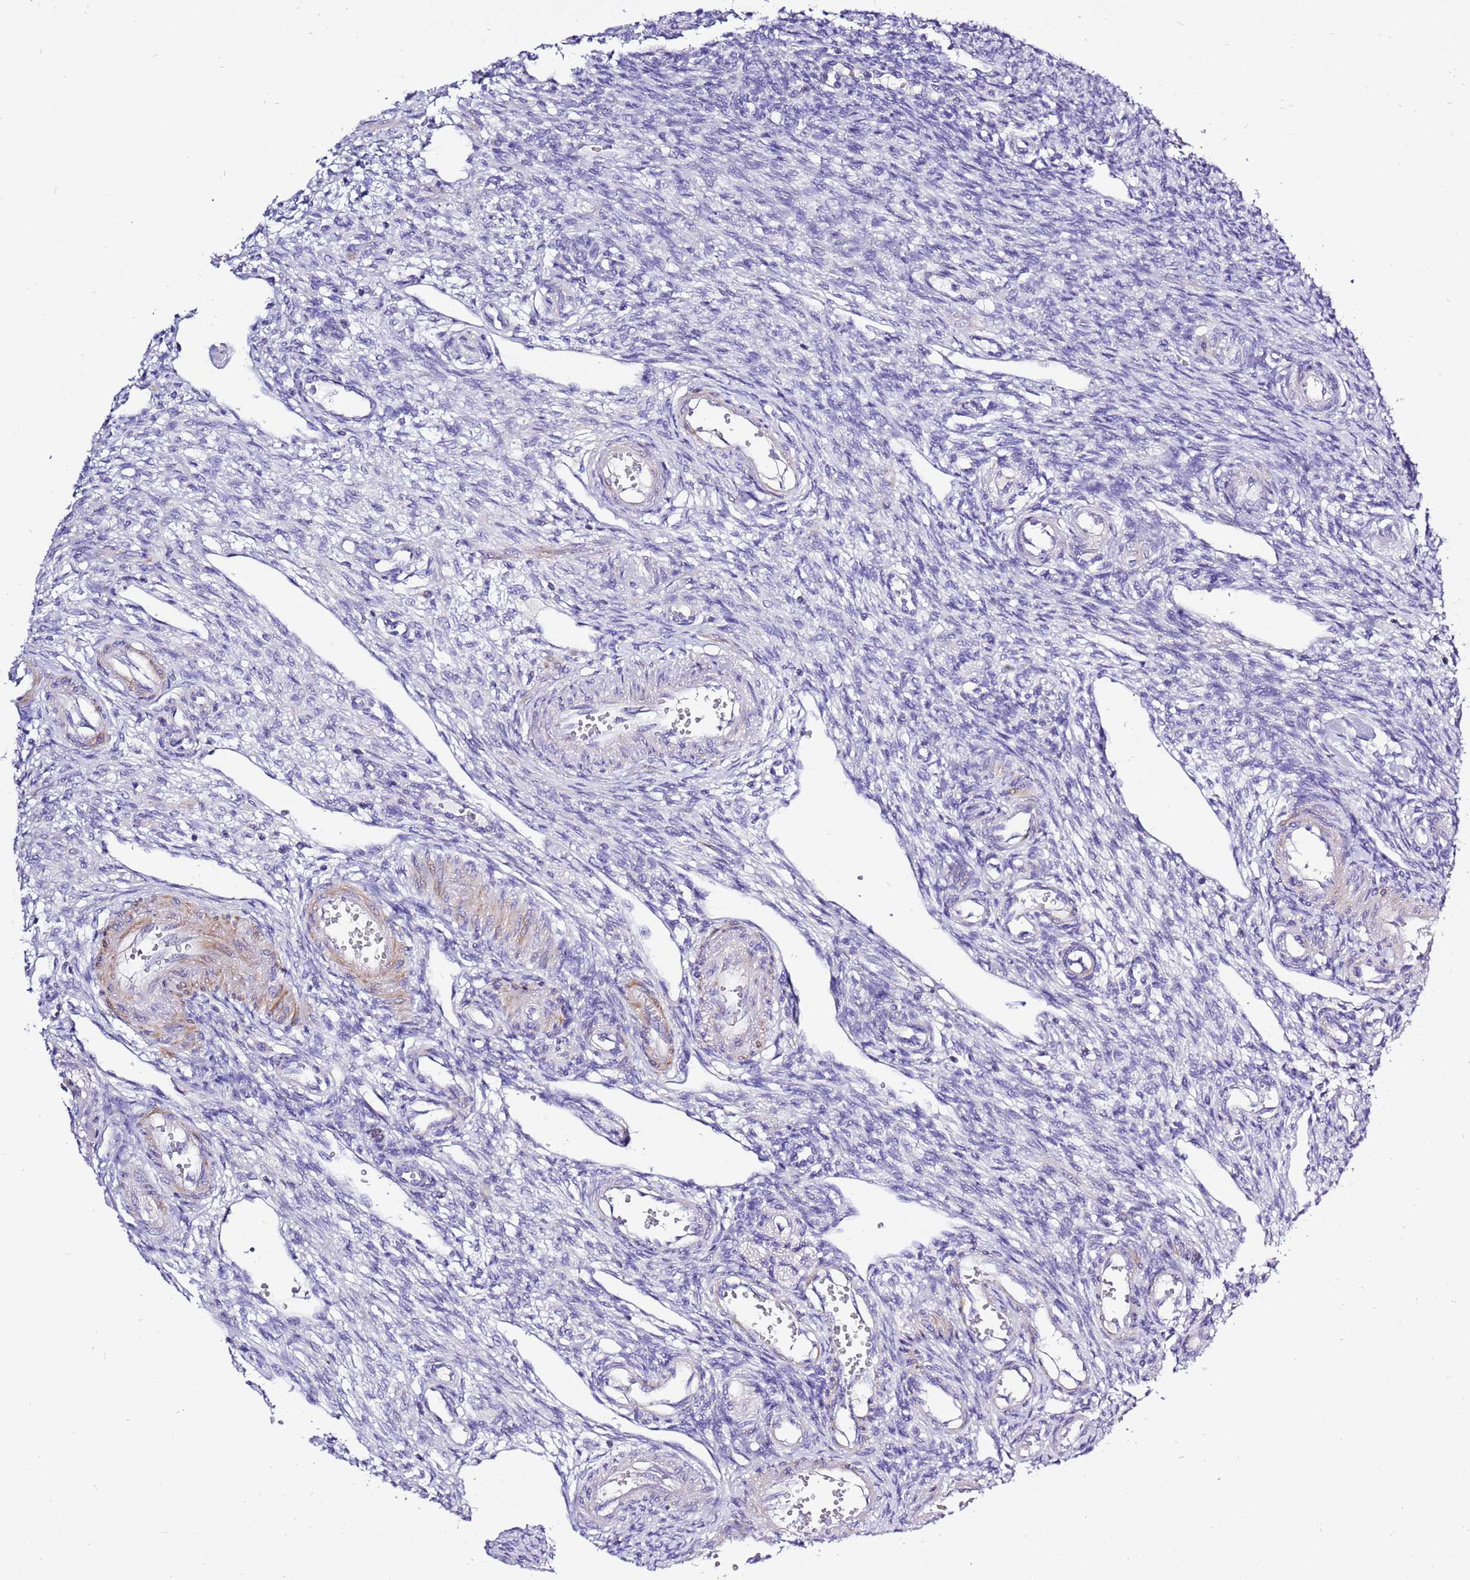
{"staining": {"intensity": "negative", "quantity": "none", "location": "none"}, "tissue": "ovary", "cell_type": "Follicle cells", "image_type": "normal", "snomed": [{"axis": "morphology", "description": "Normal tissue, NOS"}, {"axis": "morphology", "description": "Cyst, NOS"}, {"axis": "topography", "description": "Ovary"}], "caption": "Ovary stained for a protein using IHC demonstrates no expression follicle cells.", "gene": "GLCE", "patient": {"sex": "female", "age": 33}}